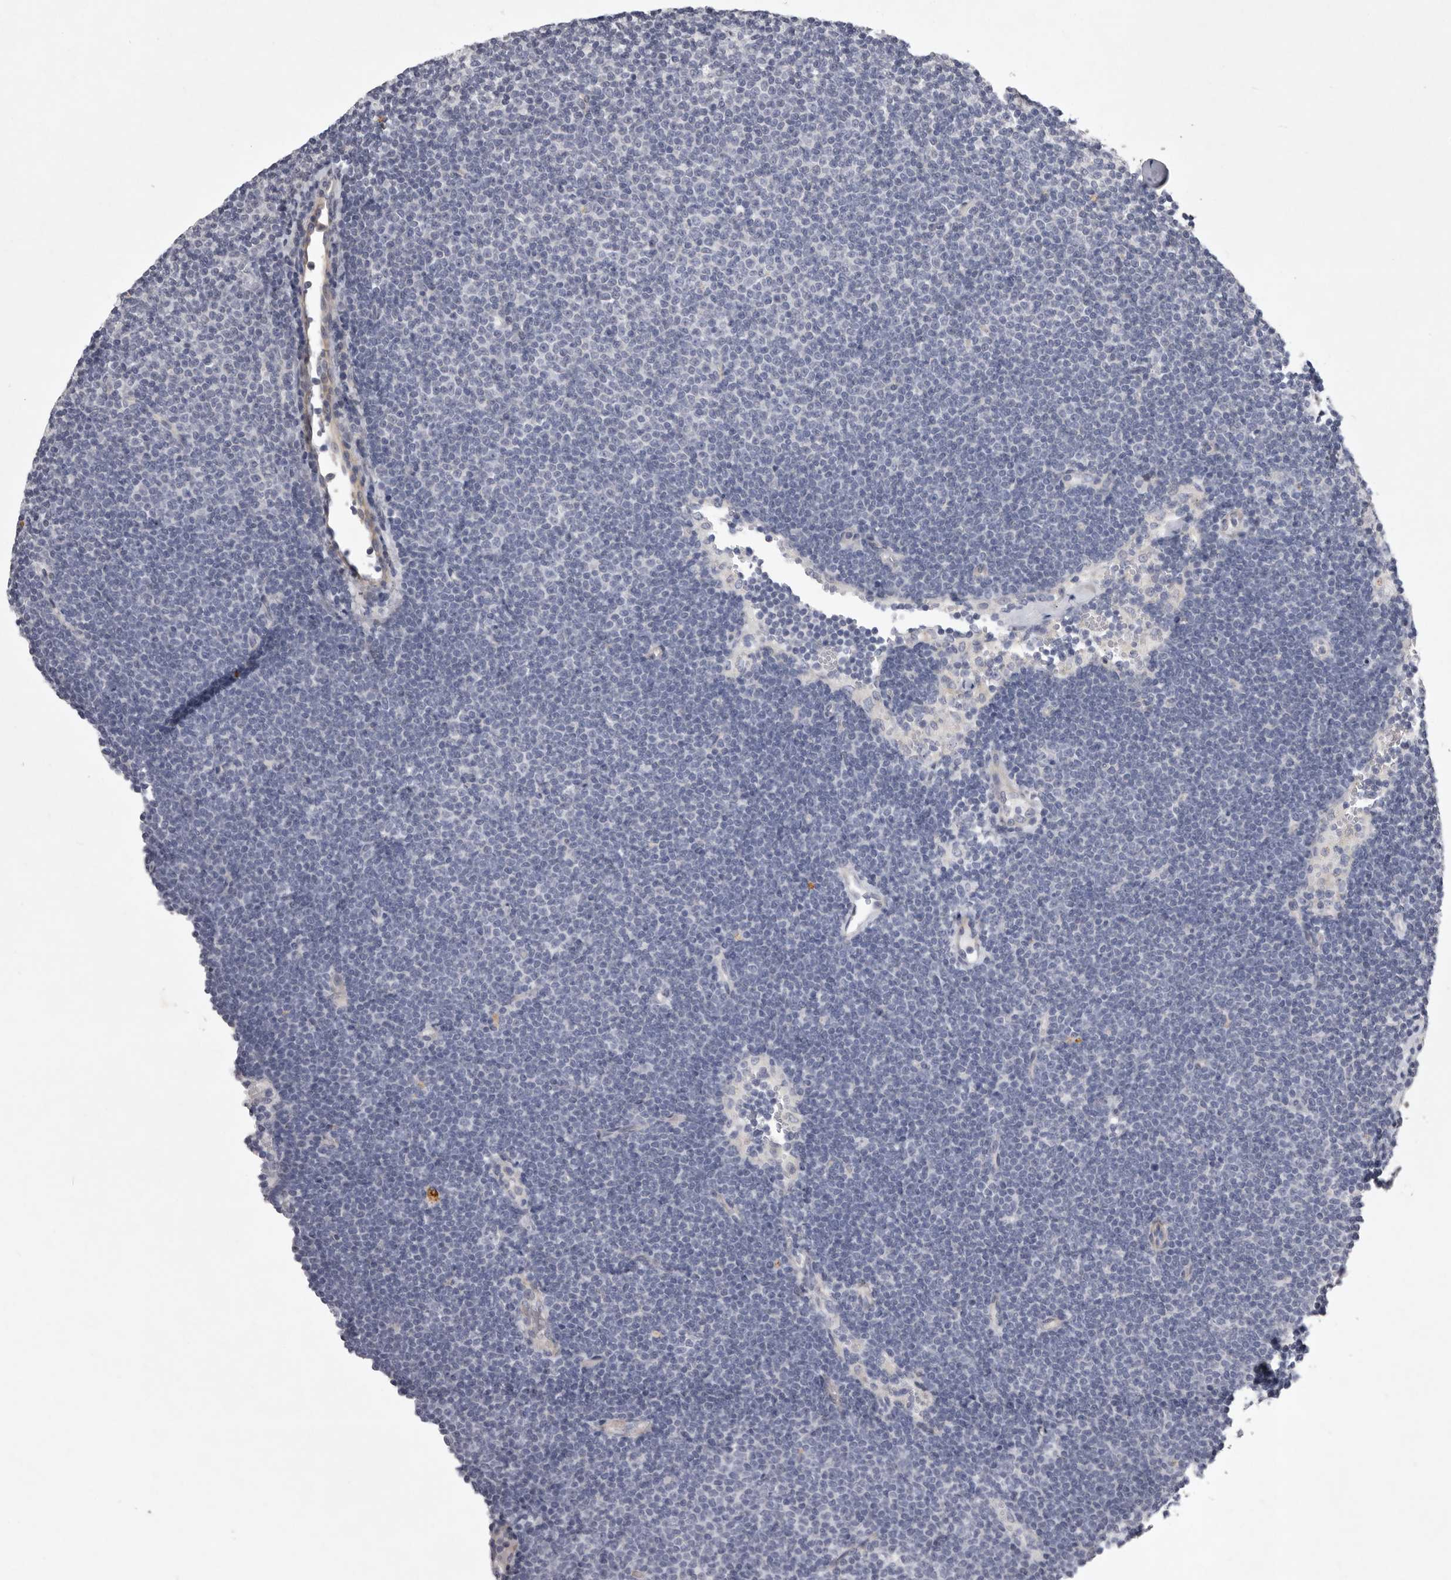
{"staining": {"intensity": "negative", "quantity": "none", "location": "none"}, "tissue": "lymphoma", "cell_type": "Tumor cells", "image_type": "cancer", "snomed": [{"axis": "morphology", "description": "Malignant lymphoma, non-Hodgkin's type, Low grade"}, {"axis": "topography", "description": "Lymph node"}], "caption": "IHC histopathology image of lymphoma stained for a protein (brown), which reveals no positivity in tumor cells.", "gene": "NKAIN4", "patient": {"sex": "female", "age": 53}}